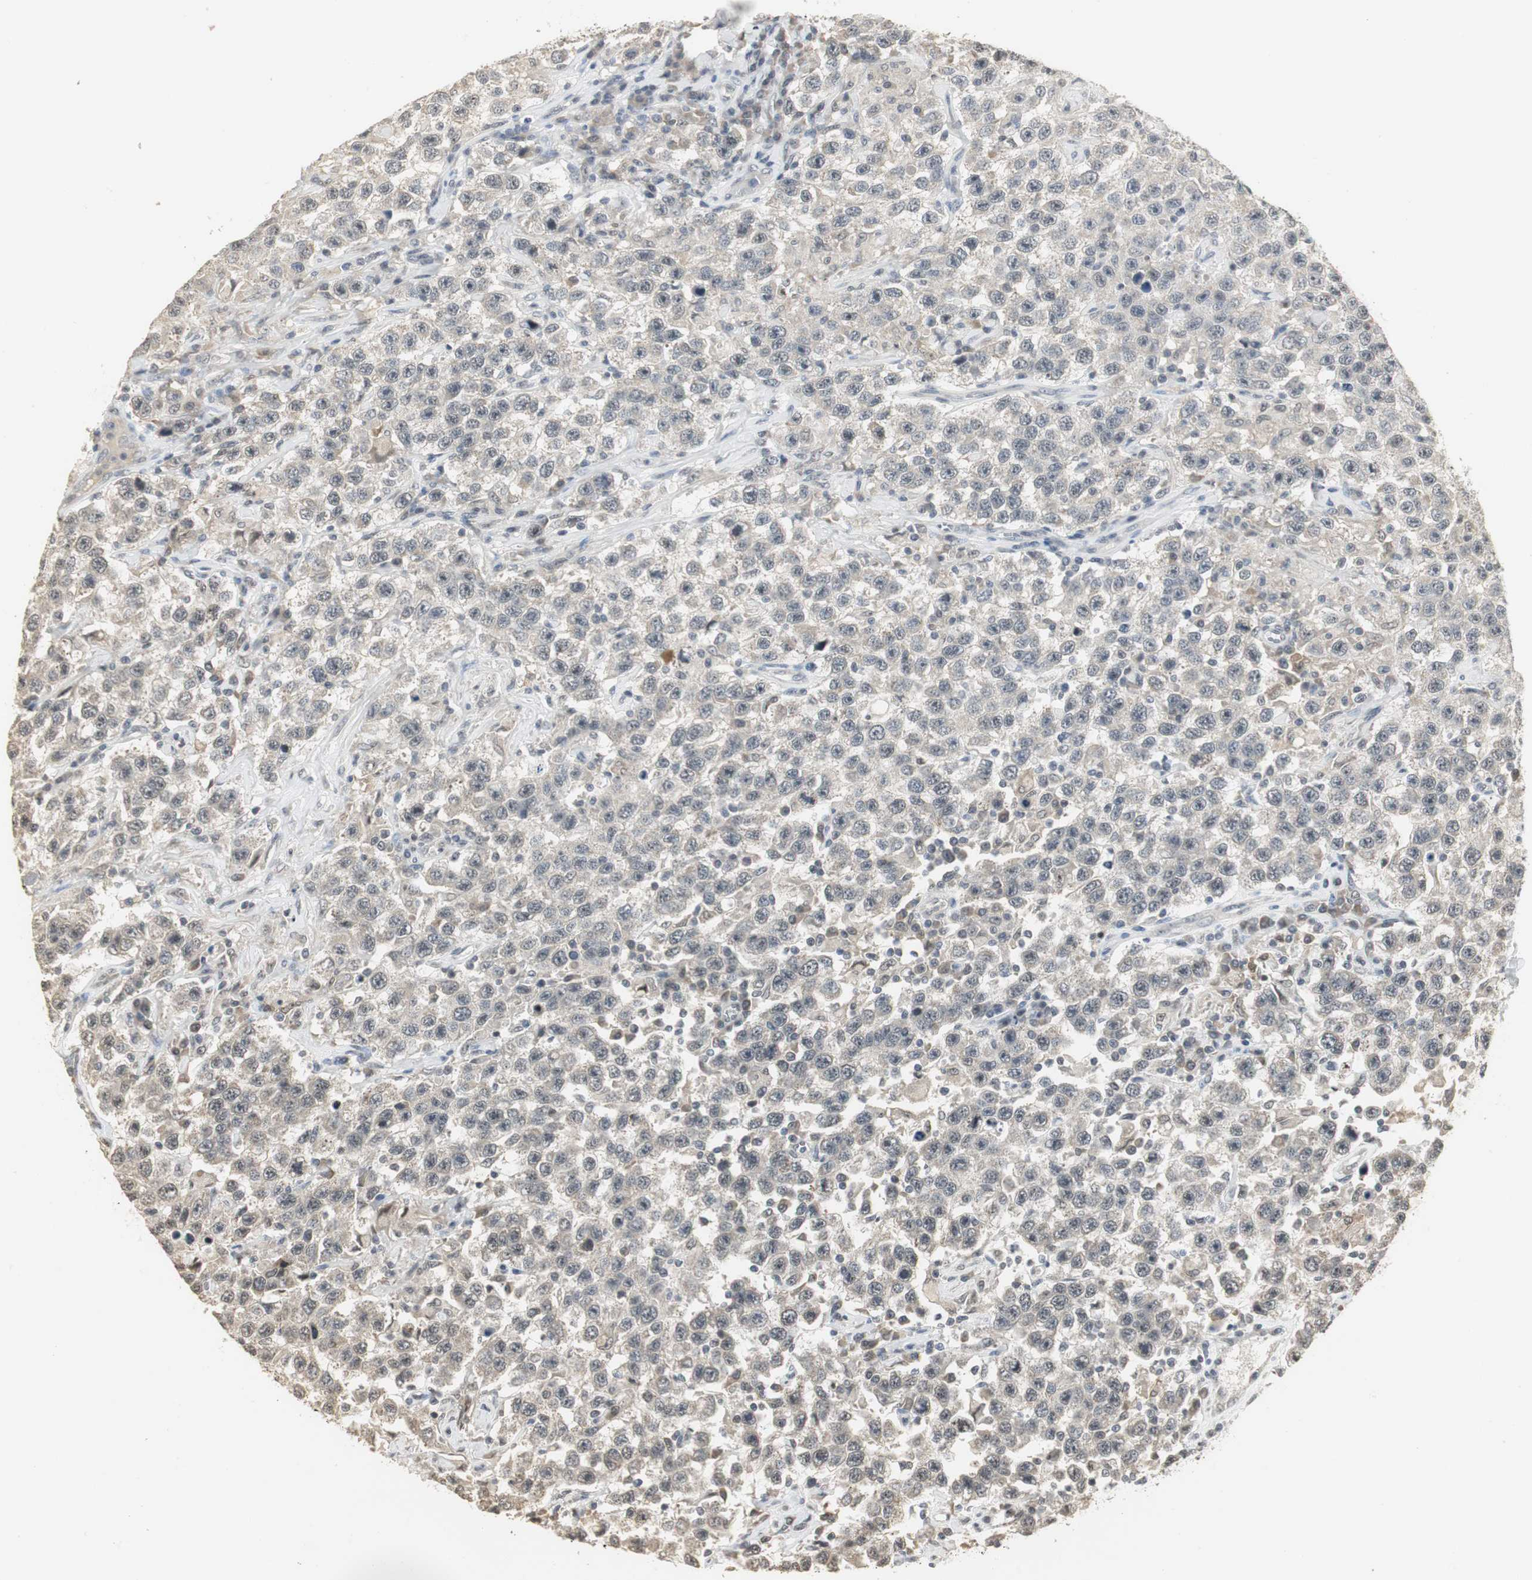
{"staining": {"intensity": "weak", "quantity": "25%-75%", "location": "cytoplasmic/membranous"}, "tissue": "testis cancer", "cell_type": "Tumor cells", "image_type": "cancer", "snomed": [{"axis": "morphology", "description": "Seminoma, NOS"}, {"axis": "topography", "description": "Testis"}], "caption": "High-magnification brightfield microscopy of testis seminoma stained with DAB (brown) and counterstained with hematoxylin (blue). tumor cells exhibit weak cytoplasmic/membranous staining is present in approximately25%-75% of cells.", "gene": "ELOA", "patient": {"sex": "male", "age": 41}}